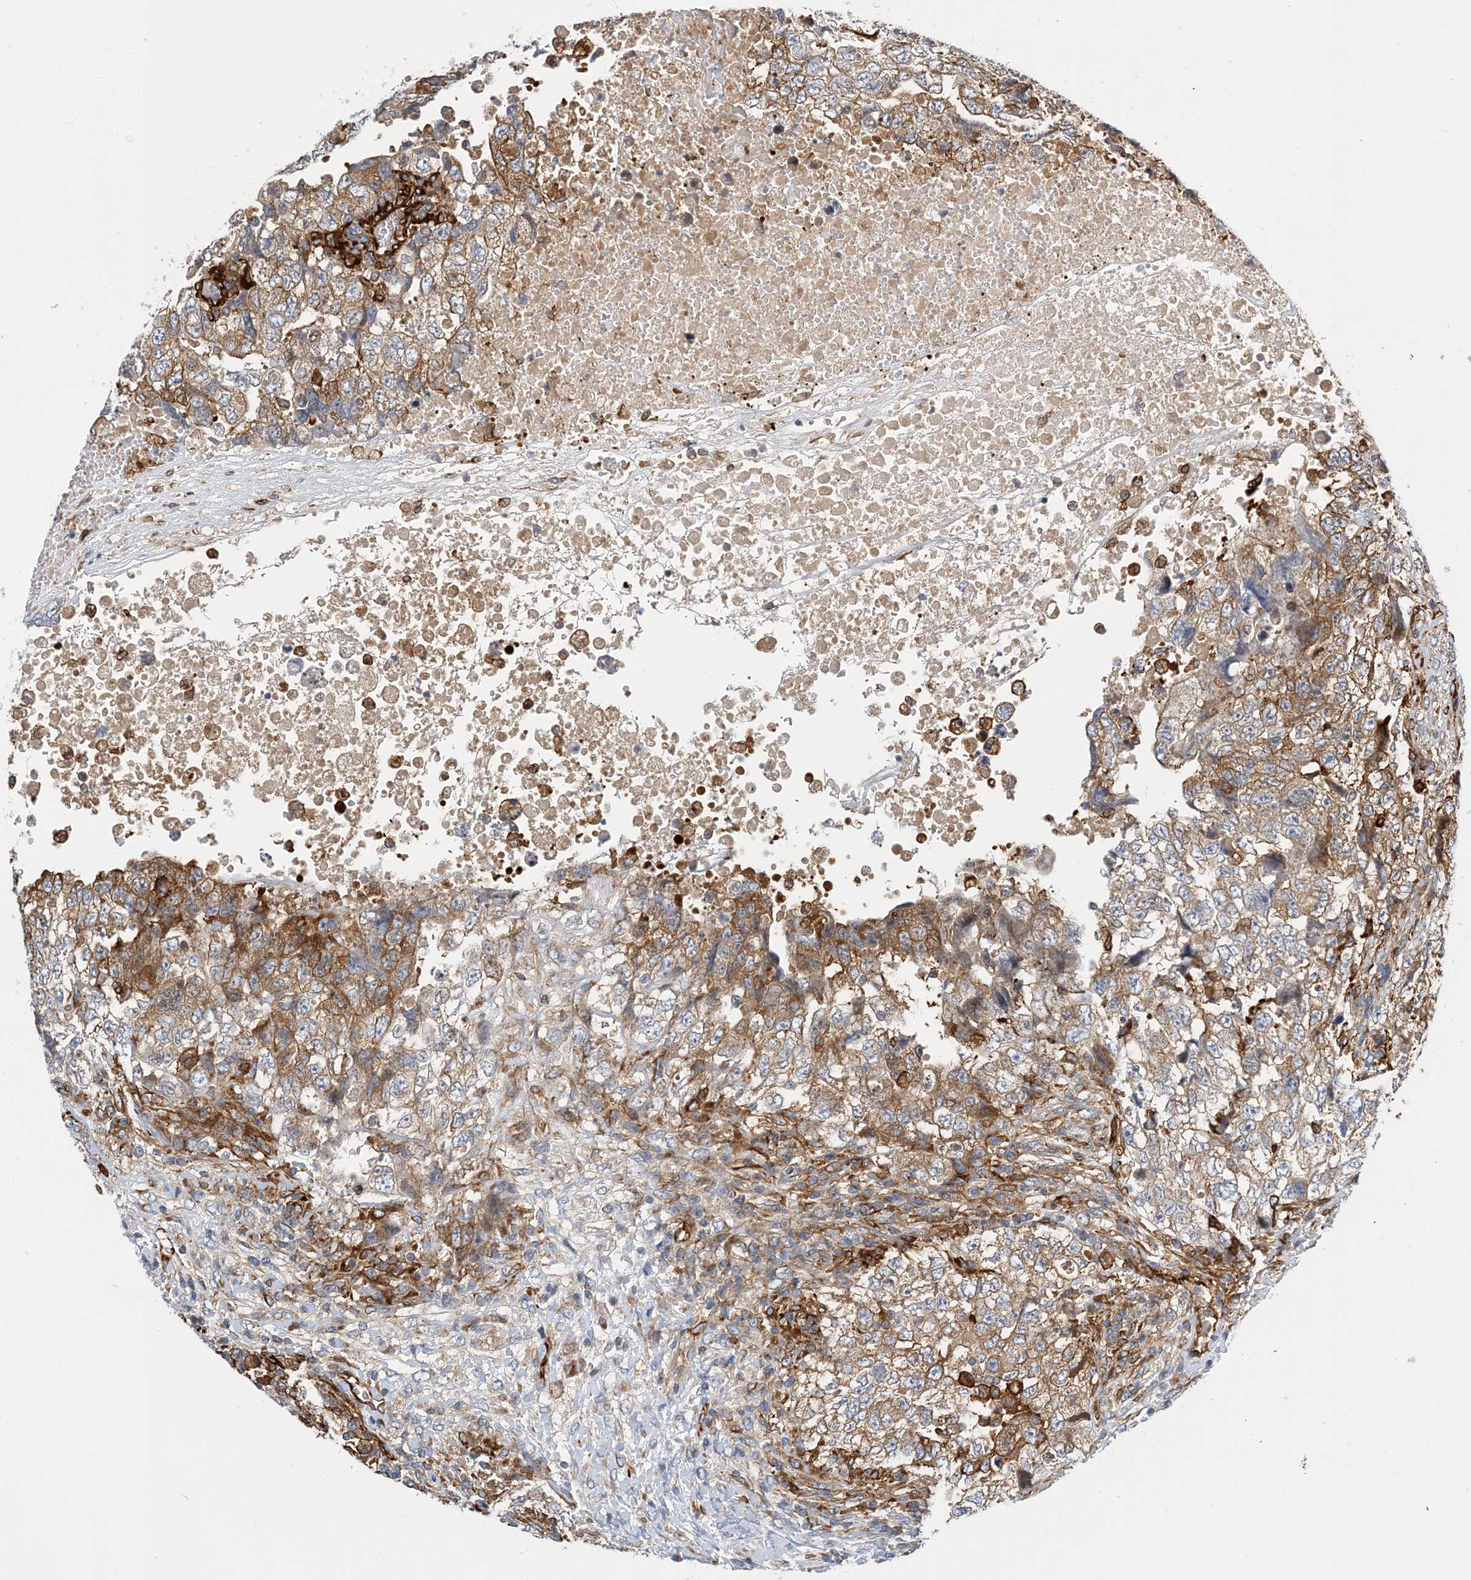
{"staining": {"intensity": "moderate", "quantity": ">75%", "location": "cytoplasmic/membranous"}, "tissue": "testis cancer", "cell_type": "Tumor cells", "image_type": "cancer", "snomed": [{"axis": "morphology", "description": "Carcinoma, Embryonal, NOS"}, {"axis": "topography", "description": "Testis"}], "caption": "Brown immunohistochemical staining in human embryonal carcinoma (testis) shows moderate cytoplasmic/membranous expression in approximately >75% of tumor cells. (Brightfield microscopy of DAB IHC at high magnification).", "gene": "PCDHA2", "patient": {"sex": "male", "age": 37}}